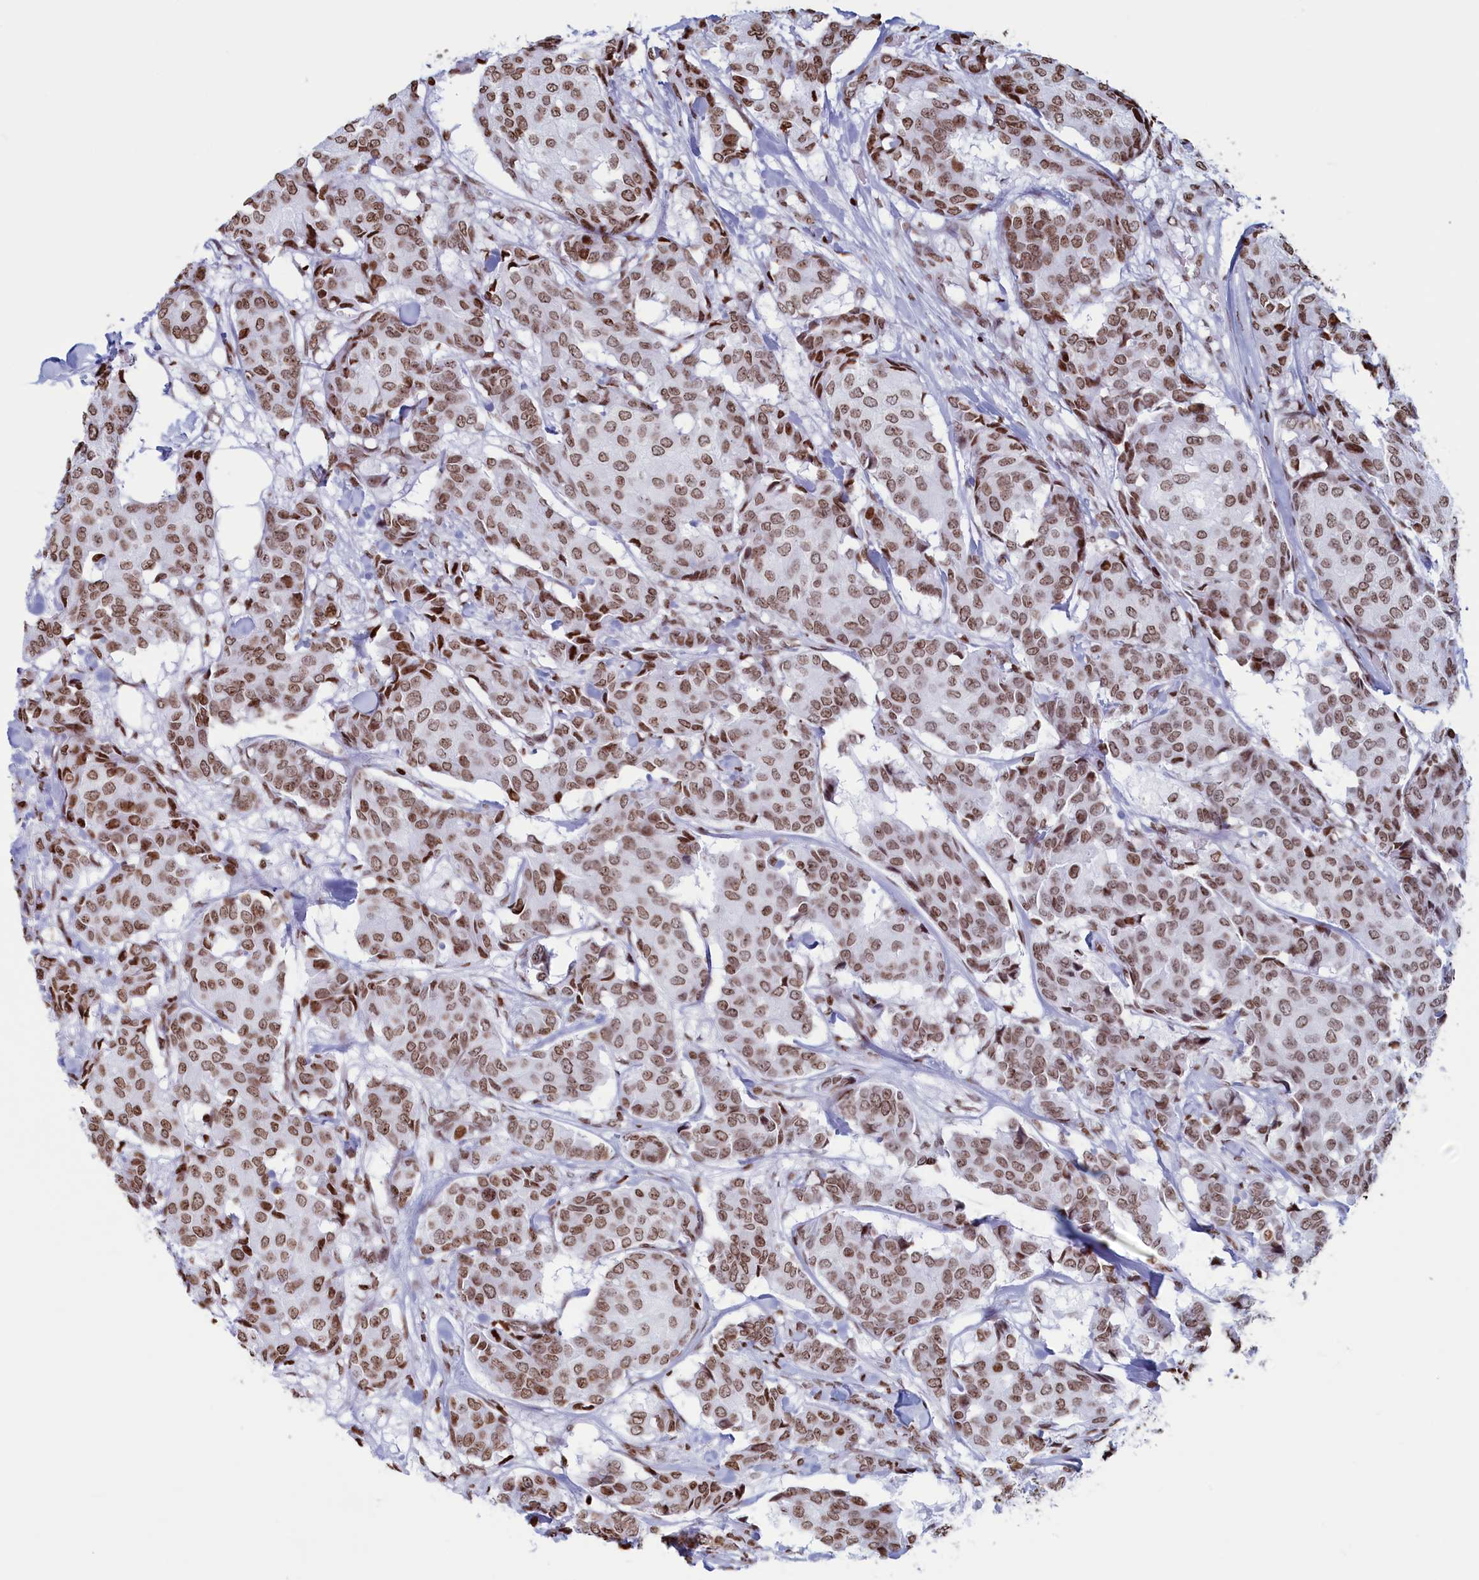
{"staining": {"intensity": "moderate", "quantity": ">75%", "location": "nuclear"}, "tissue": "breast cancer", "cell_type": "Tumor cells", "image_type": "cancer", "snomed": [{"axis": "morphology", "description": "Duct carcinoma"}, {"axis": "topography", "description": "Breast"}], "caption": "Human breast cancer stained with a protein marker demonstrates moderate staining in tumor cells.", "gene": "APOBEC3A", "patient": {"sex": "female", "age": 75}}